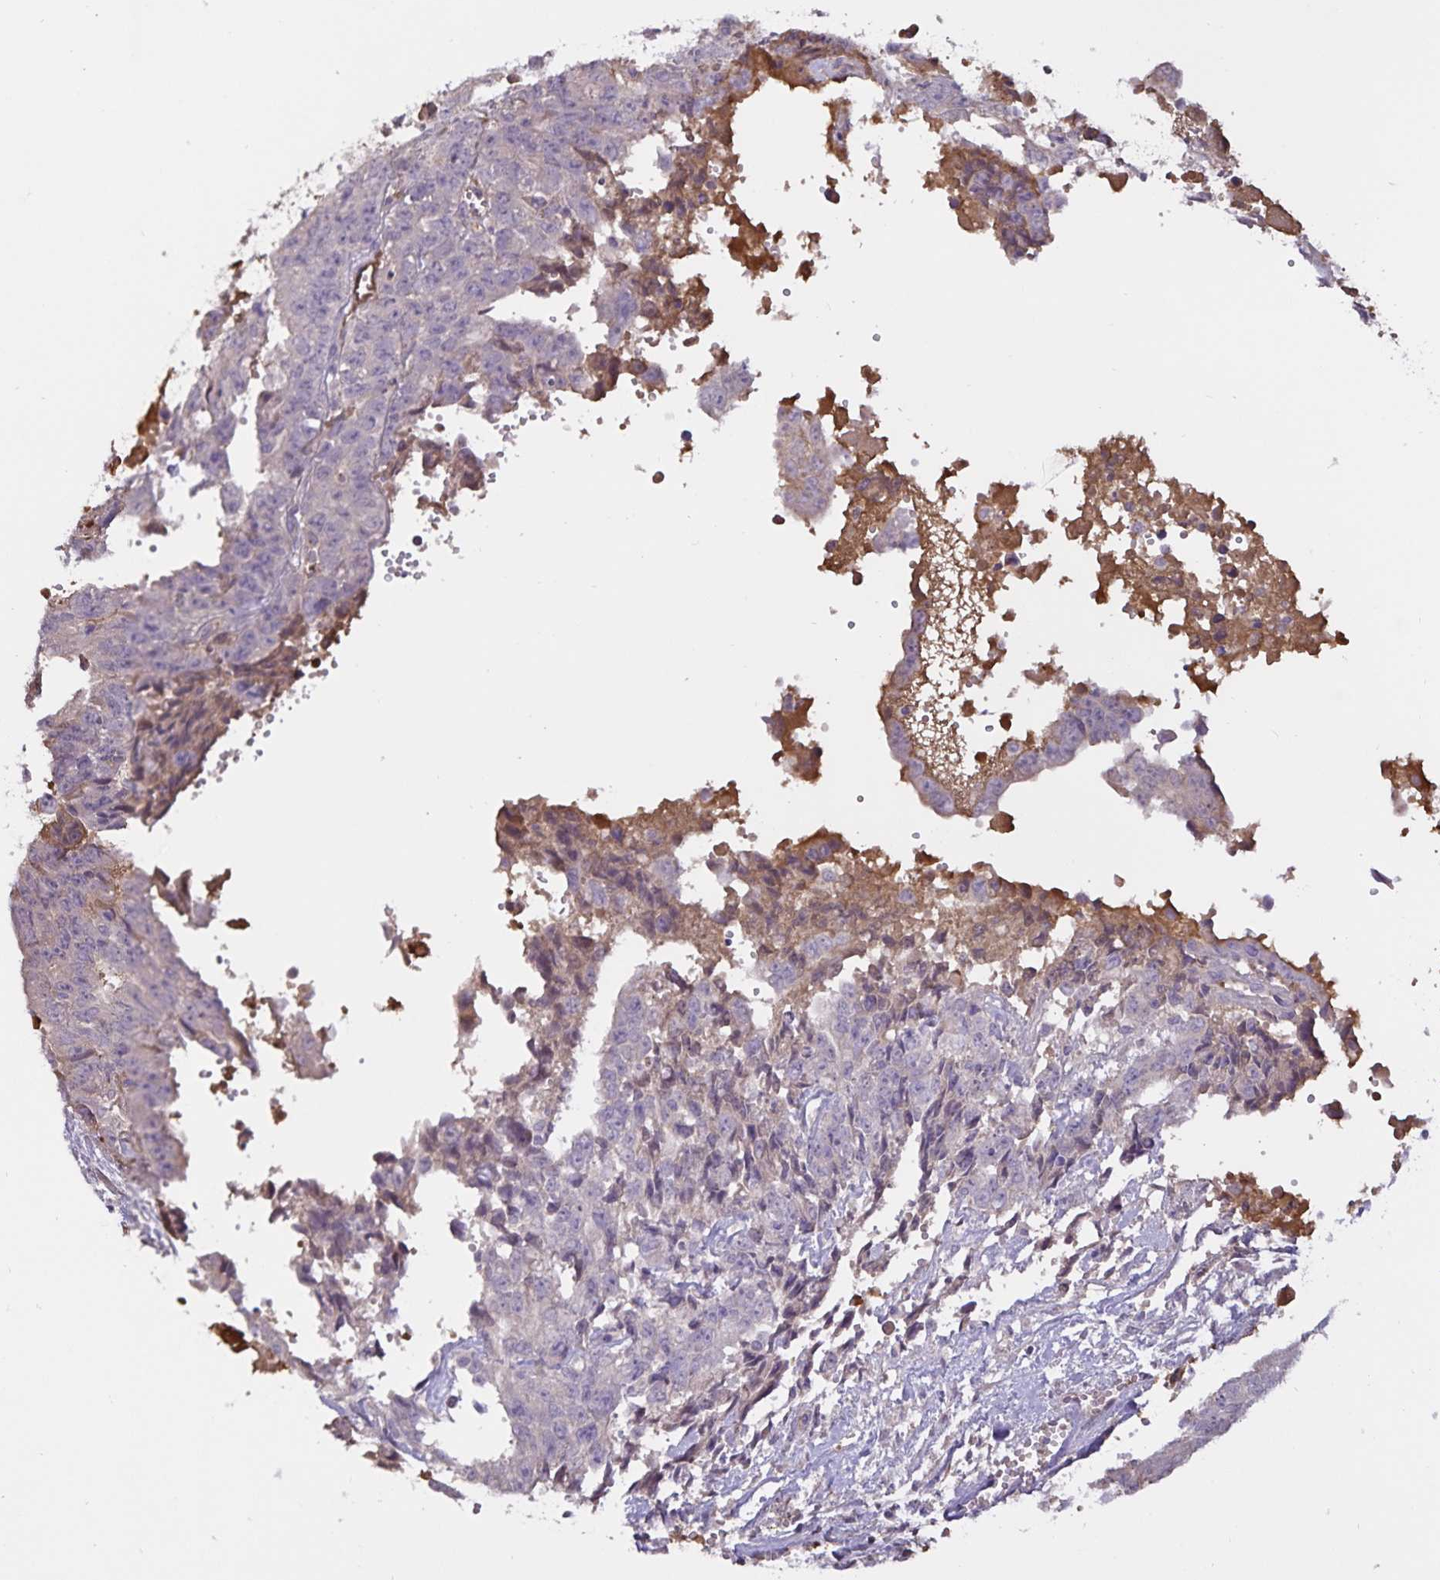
{"staining": {"intensity": "negative", "quantity": "none", "location": "none"}, "tissue": "testis cancer", "cell_type": "Tumor cells", "image_type": "cancer", "snomed": [{"axis": "morphology", "description": "Carcinoma, Embryonal, NOS"}, {"axis": "morphology", "description": "Teratoma, malignant, NOS"}, {"axis": "topography", "description": "Testis"}], "caption": "High magnification brightfield microscopy of malignant teratoma (testis) stained with DAB (brown) and counterstained with hematoxylin (blue): tumor cells show no significant positivity.", "gene": "FGG", "patient": {"sex": "male", "age": 24}}